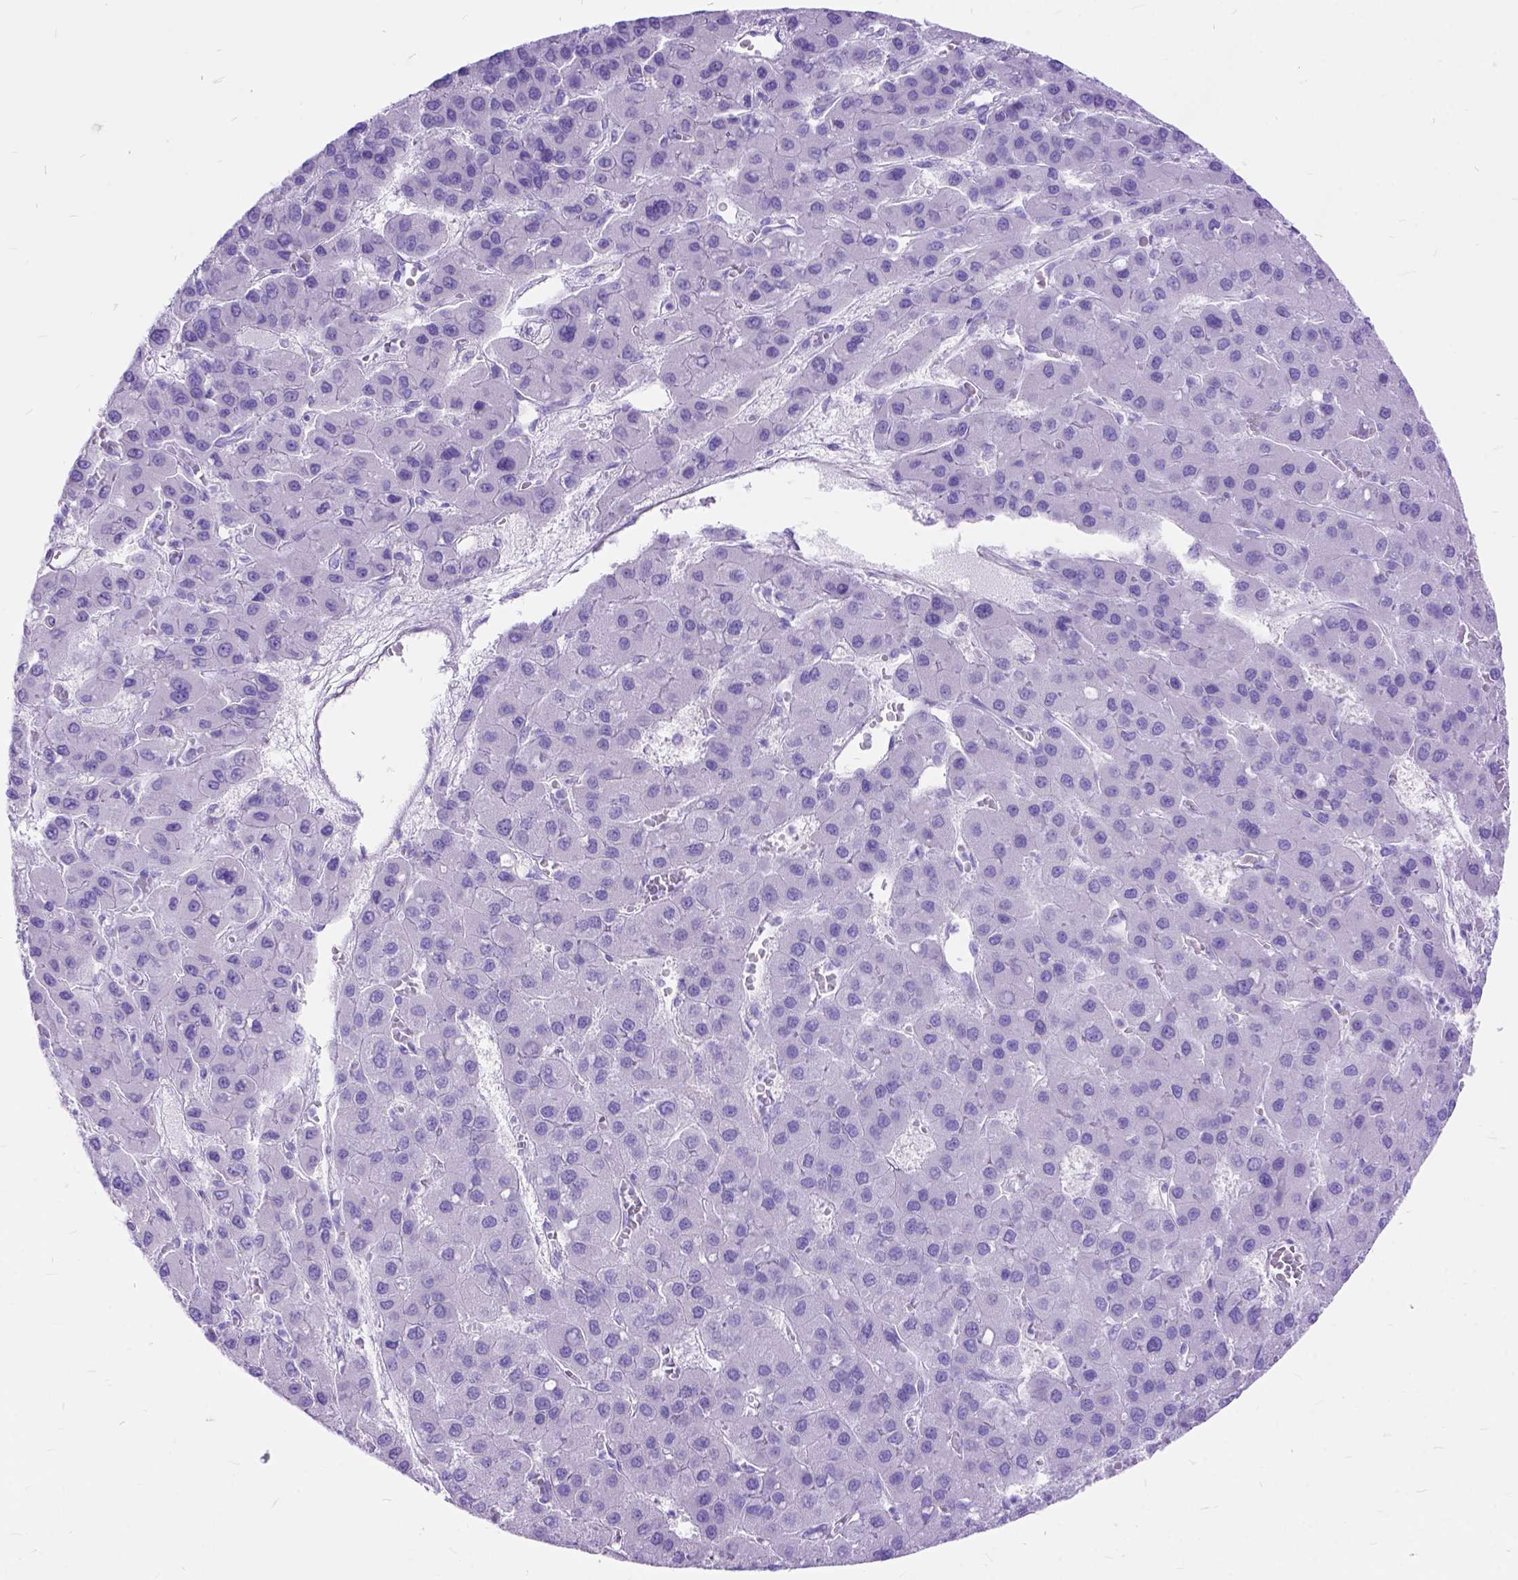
{"staining": {"intensity": "negative", "quantity": "none", "location": "none"}, "tissue": "liver cancer", "cell_type": "Tumor cells", "image_type": "cancer", "snomed": [{"axis": "morphology", "description": "Carcinoma, Hepatocellular, NOS"}, {"axis": "topography", "description": "Liver"}], "caption": "The IHC histopathology image has no significant positivity in tumor cells of liver hepatocellular carcinoma tissue.", "gene": "ARL9", "patient": {"sex": "female", "age": 41}}